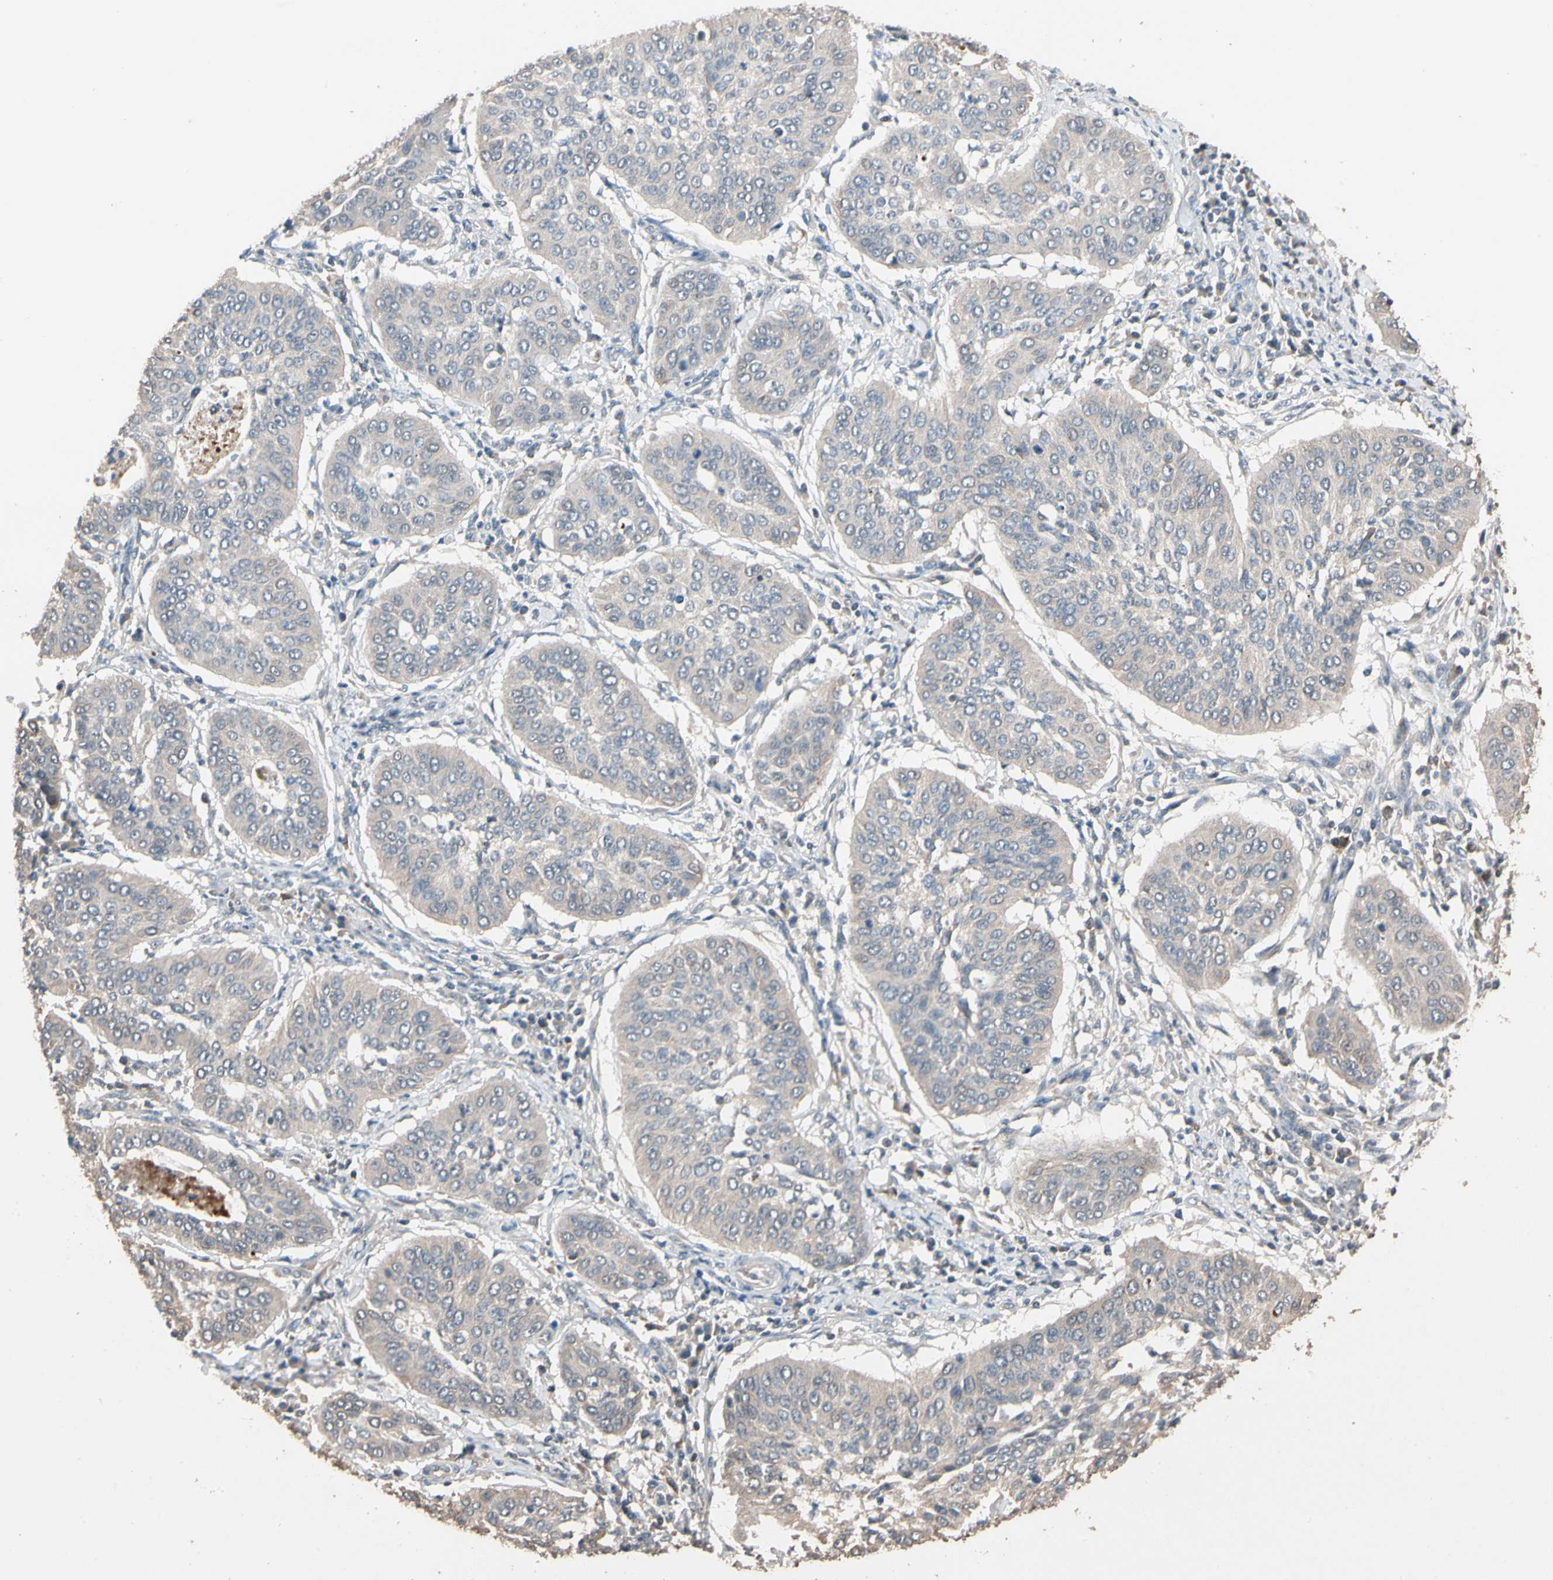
{"staining": {"intensity": "weak", "quantity": ">75%", "location": "cytoplasmic/membranous"}, "tissue": "cervical cancer", "cell_type": "Tumor cells", "image_type": "cancer", "snomed": [{"axis": "morphology", "description": "Normal tissue, NOS"}, {"axis": "morphology", "description": "Squamous cell carcinoma, NOS"}, {"axis": "topography", "description": "Cervix"}], "caption": "Cervical cancer (squamous cell carcinoma) stained with IHC shows weak cytoplasmic/membranous expression in approximately >75% of tumor cells. (DAB (3,3'-diaminobenzidine) IHC, brown staining for protein, blue staining for nuclei).", "gene": "MAP3K7", "patient": {"sex": "female", "age": 39}}